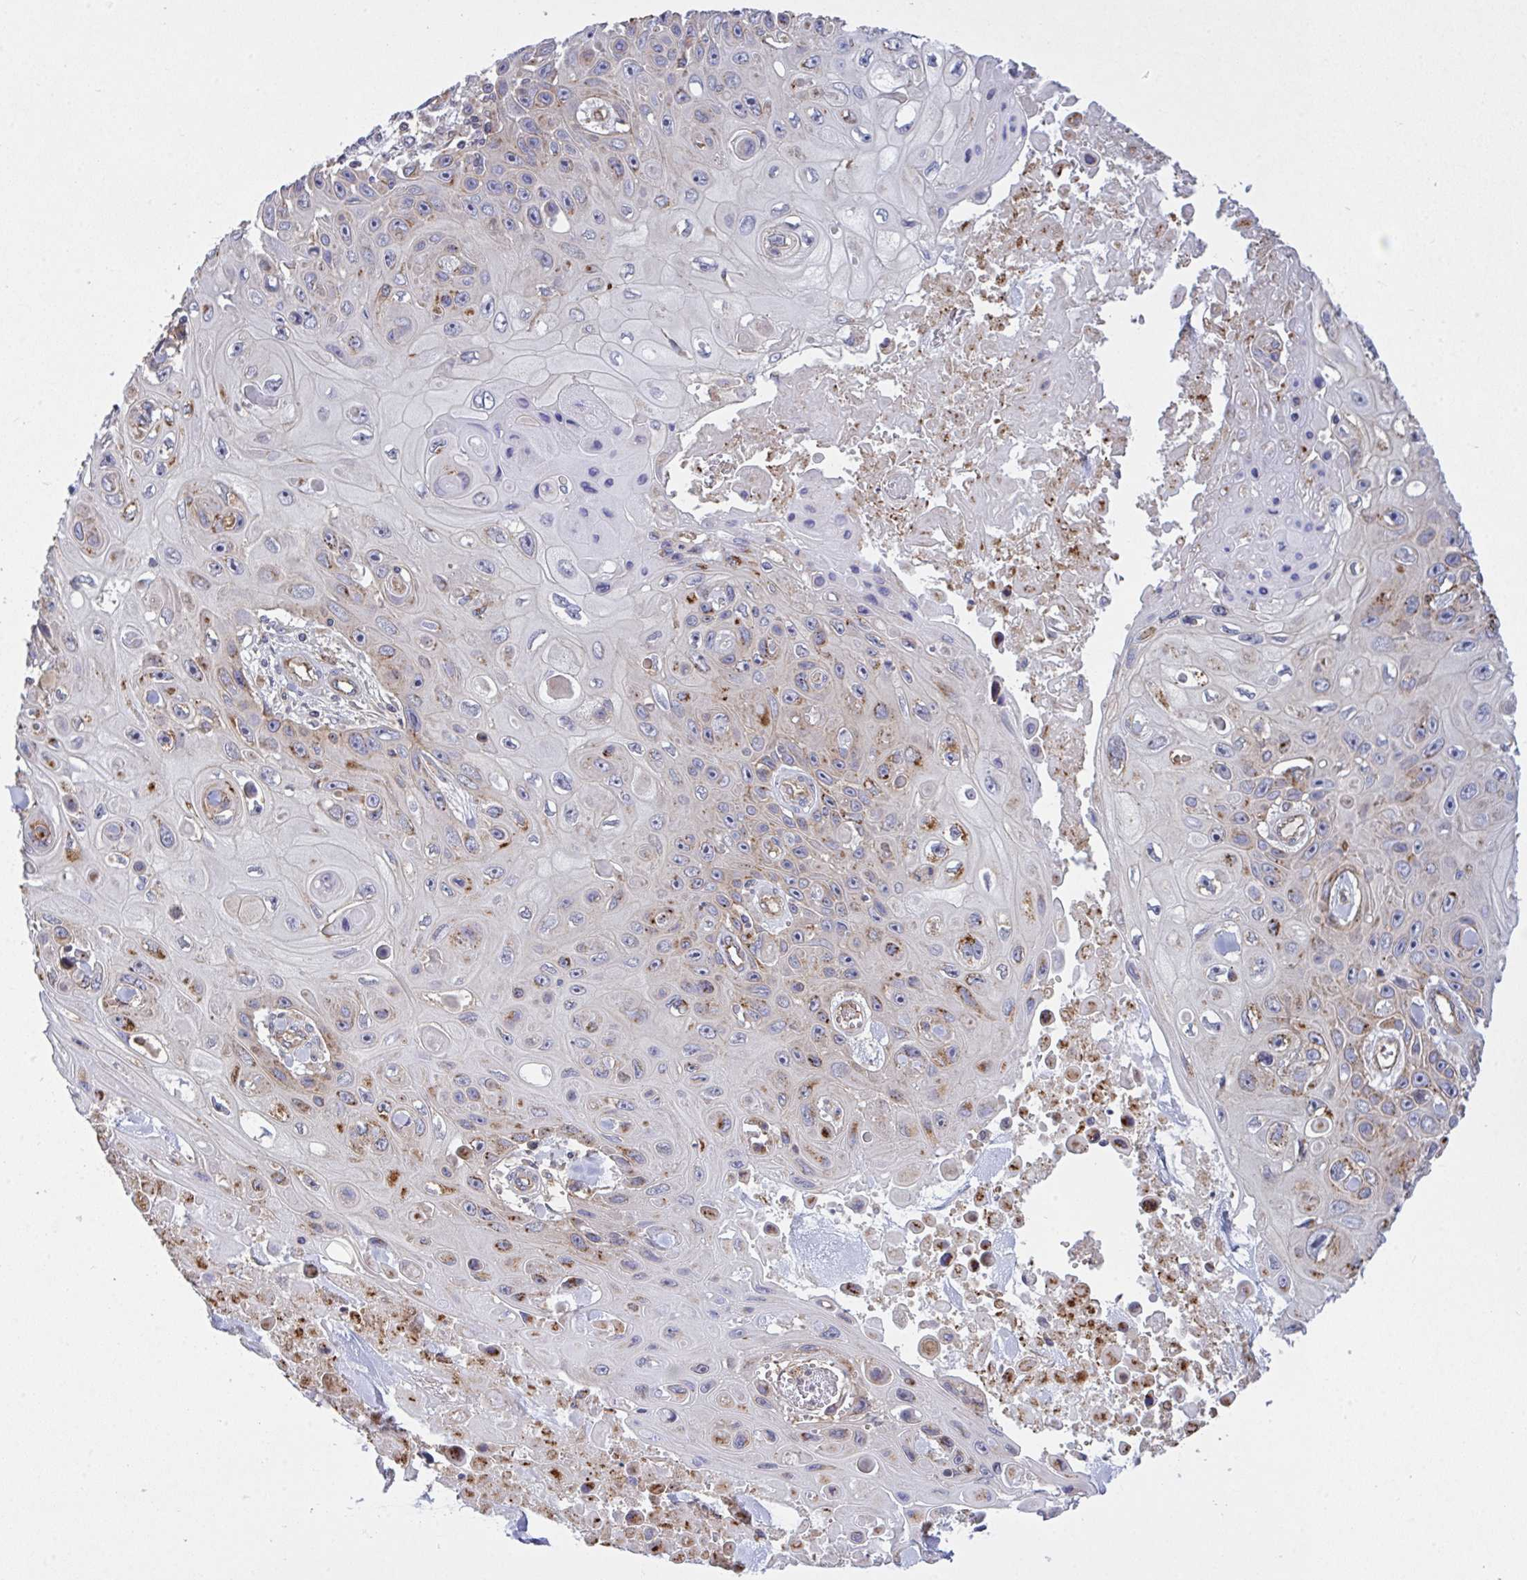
{"staining": {"intensity": "moderate", "quantity": "25%-75%", "location": "cytoplasmic/membranous"}, "tissue": "skin cancer", "cell_type": "Tumor cells", "image_type": "cancer", "snomed": [{"axis": "morphology", "description": "Squamous cell carcinoma, NOS"}, {"axis": "topography", "description": "Skin"}], "caption": "Protein expression analysis of skin cancer (squamous cell carcinoma) demonstrates moderate cytoplasmic/membranous expression in approximately 25%-75% of tumor cells. (Stains: DAB in brown, nuclei in blue, Microscopy: brightfield microscopy at high magnification).", "gene": "C4orf36", "patient": {"sex": "male", "age": 82}}